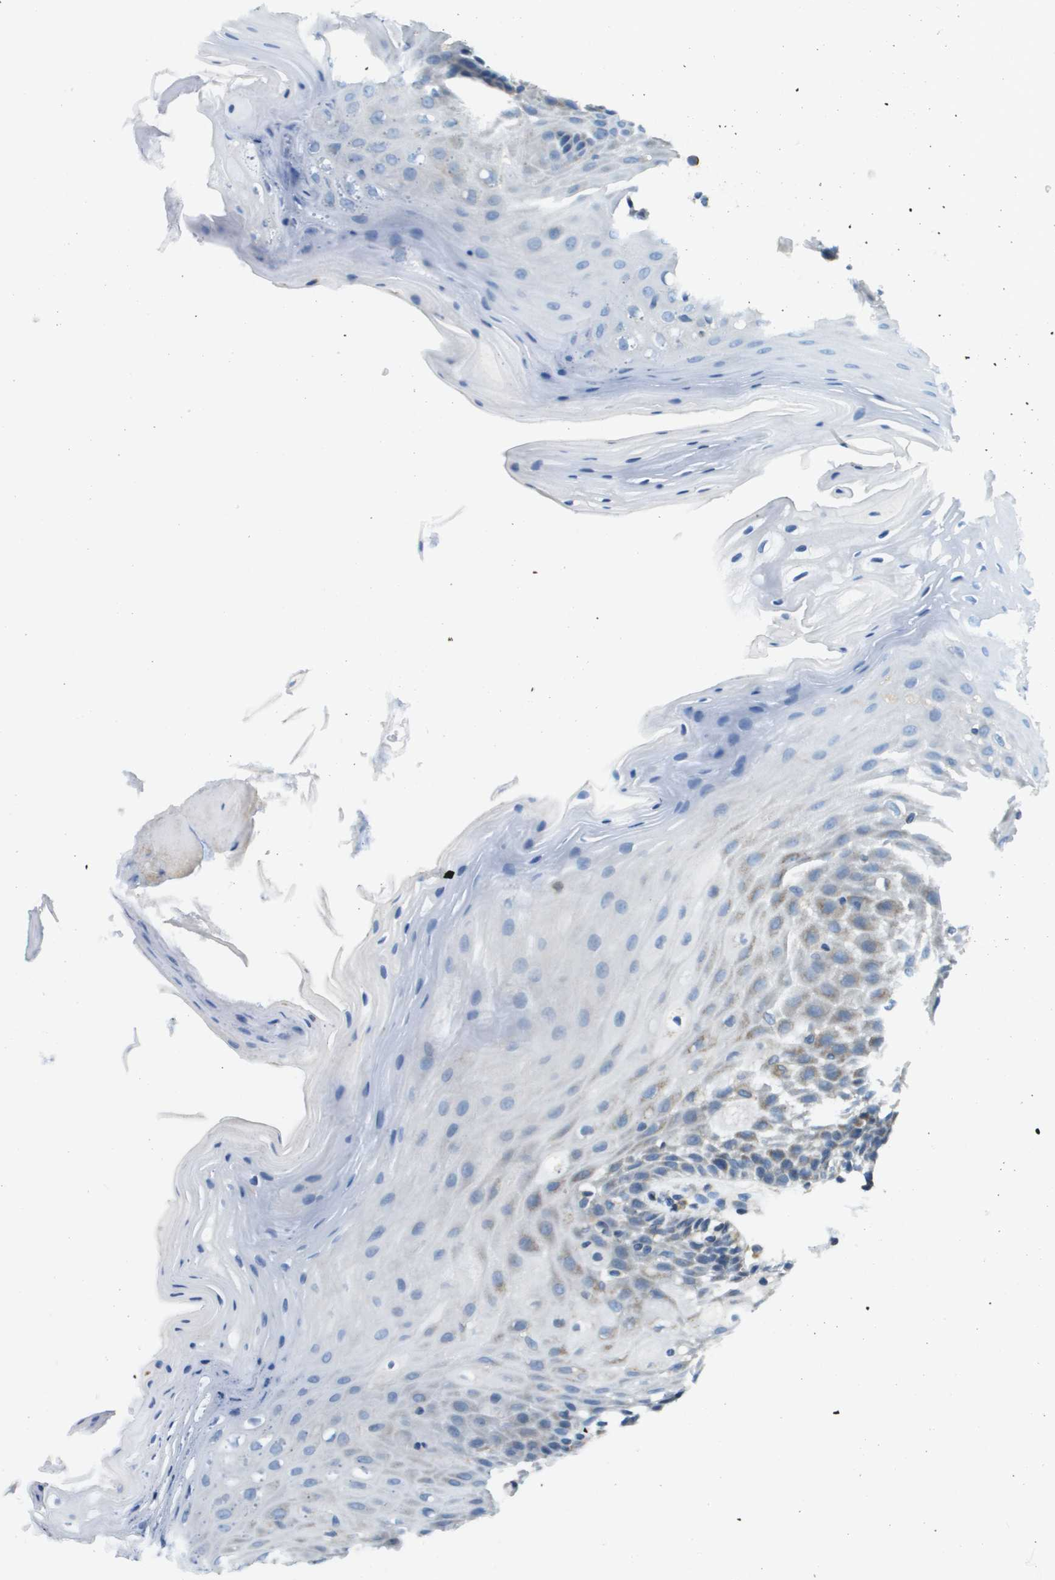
{"staining": {"intensity": "weak", "quantity": "<25%", "location": "cytoplasmic/membranous"}, "tissue": "oral mucosa", "cell_type": "Squamous epithelial cells", "image_type": "normal", "snomed": [{"axis": "morphology", "description": "Normal tissue, NOS"}, {"axis": "morphology", "description": "Squamous cell carcinoma, NOS"}, {"axis": "topography", "description": "Oral tissue"}, {"axis": "topography", "description": "Head-Neck"}], "caption": "This is an IHC histopathology image of benign human oral mucosa. There is no expression in squamous epithelial cells.", "gene": "TAOK3", "patient": {"sex": "male", "age": 71}}